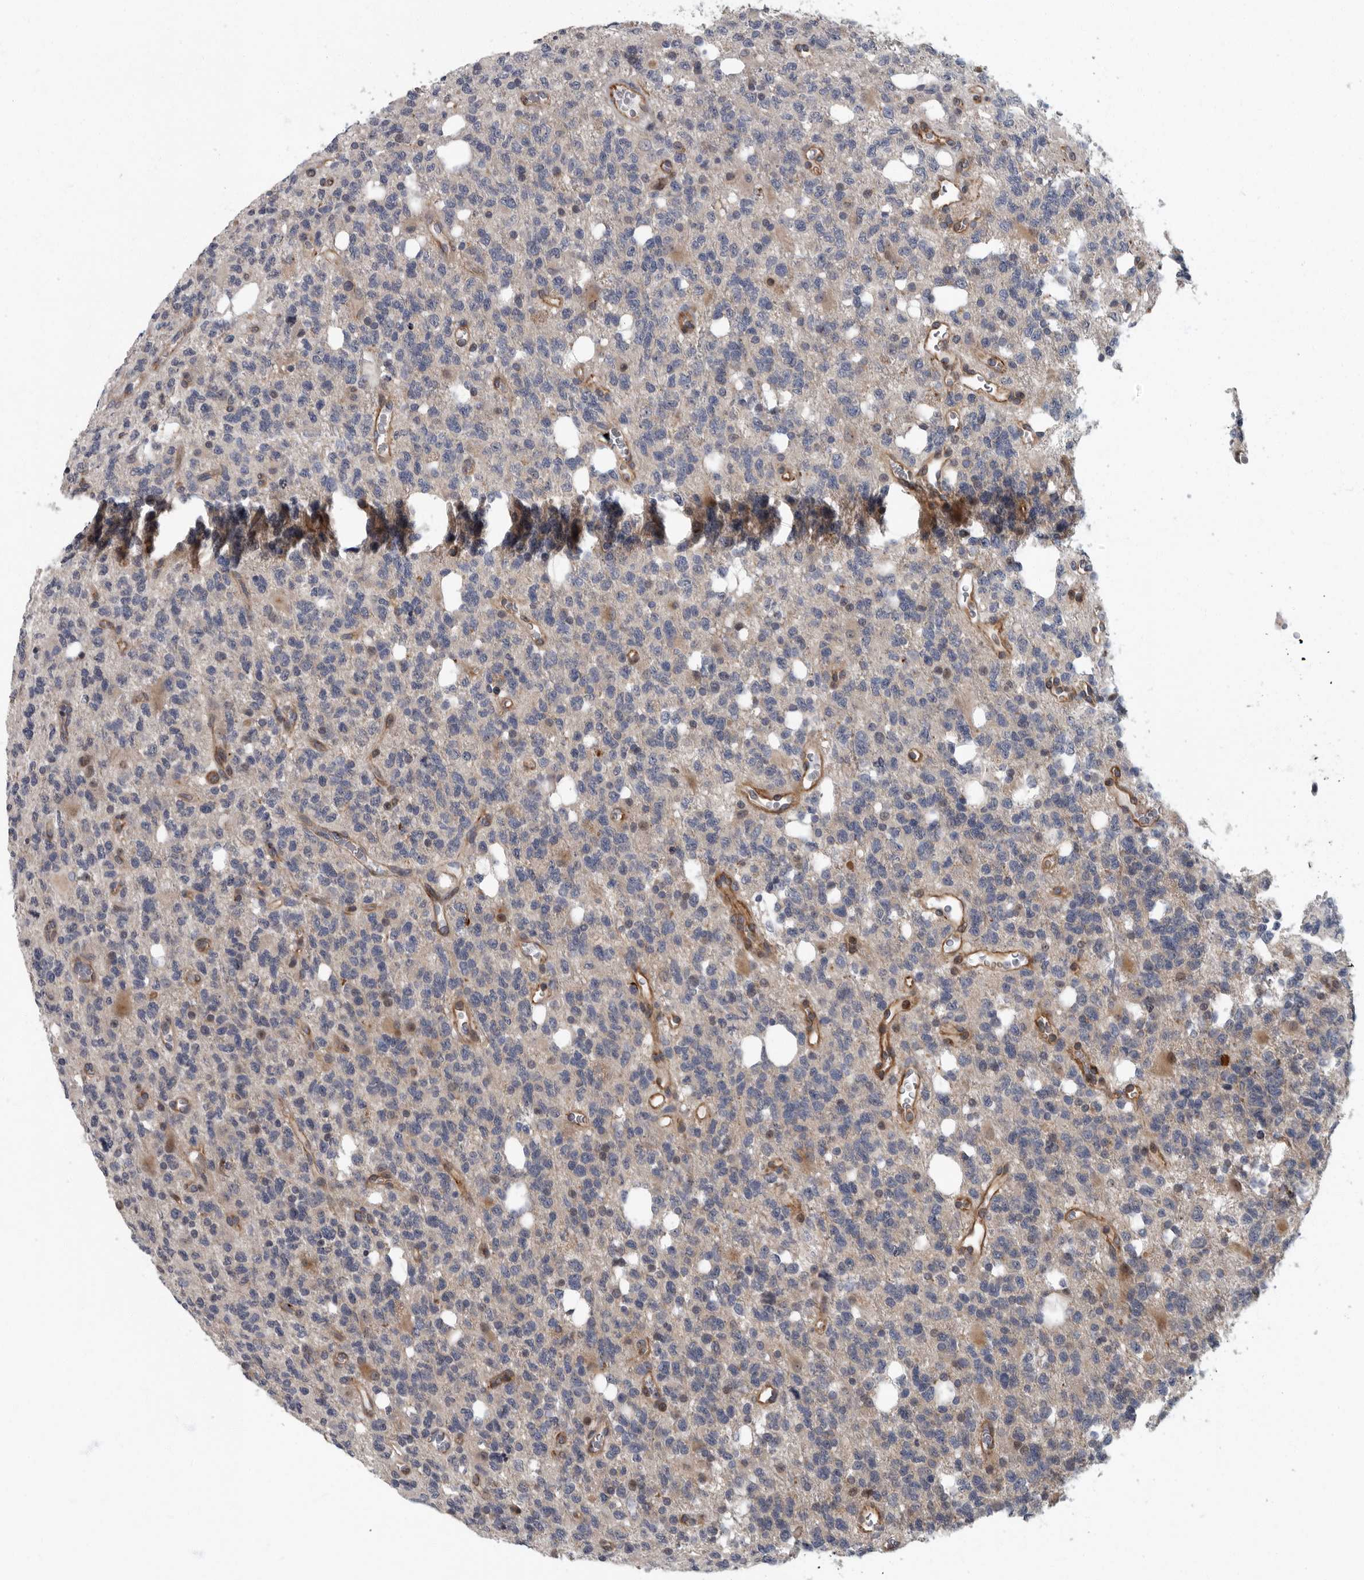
{"staining": {"intensity": "negative", "quantity": "none", "location": "none"}, "tissue": "glioma", "cell_type": "Tumor cells", "image_type": "cancer", "snomed": [{"axis": "morphology", "description": "Glioma, malignant, High grade"}, {"axis": "topography", "description": "Brain"}], "caption": "IHC photomicrograph of neoplastic tissue: human malignant glioma (high-grade) stained with DAB exhibits no significant protein expression in tumor cells.", "gene": "PDCD11", "patient": {"sex": "female", "age": 62}}